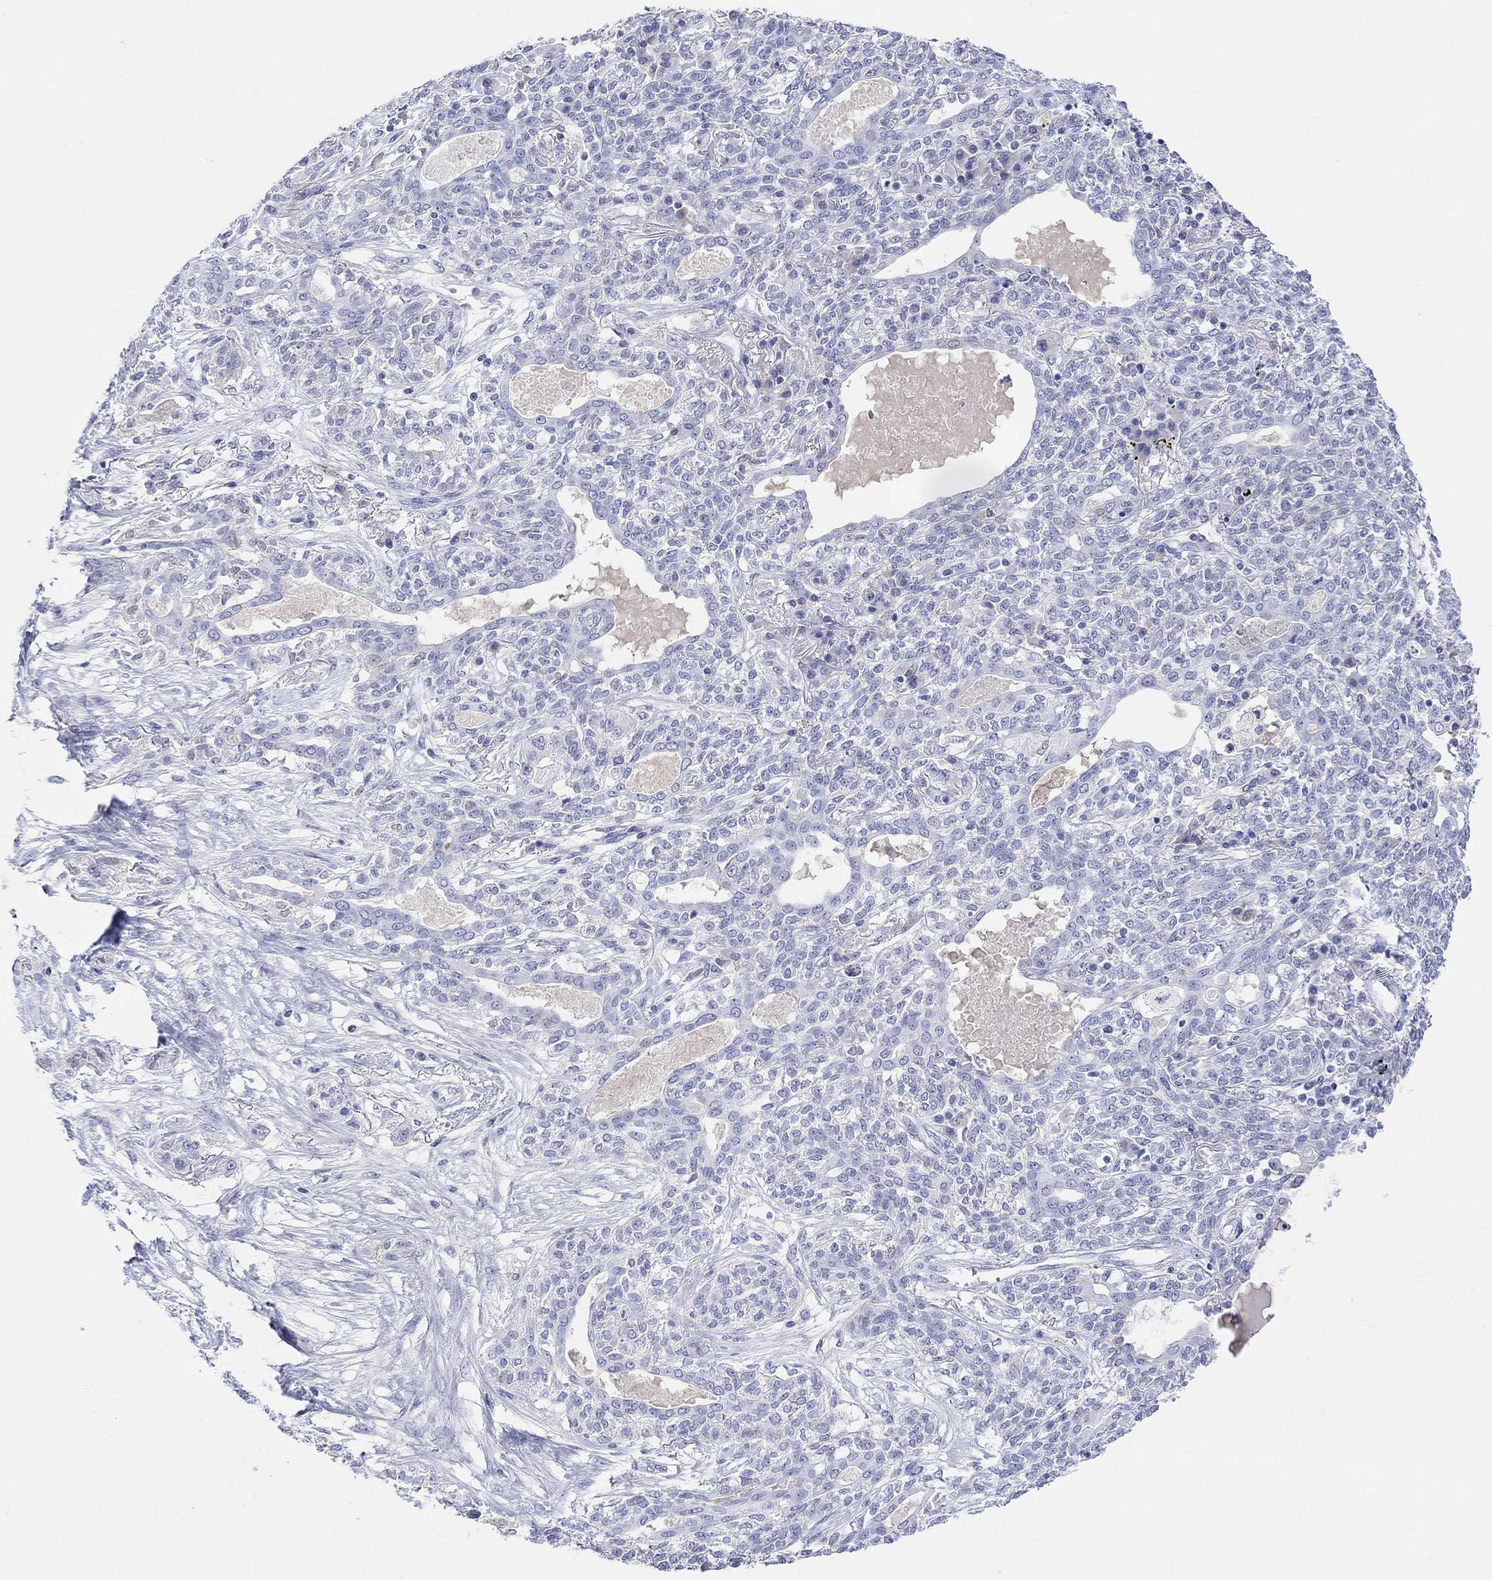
{"staining": {"intensity": "negative", "quantity": "none", "location": "none"}, "tissue": "lung cancer", "cell_type": "Tumor cells", "image_type": "cancer", "snomed": [{"axis": "morphology", "description": "Squamous cell carcinoma, NOS"}, {"axis": "topography", "description": "Lung"}], "caption": "An image of lung squamous cell carcinoma stained for a protein exhibits no brown staining in tumor cells.", "gene": "TYR", "patient": {"sex": "female", "age": 70}}